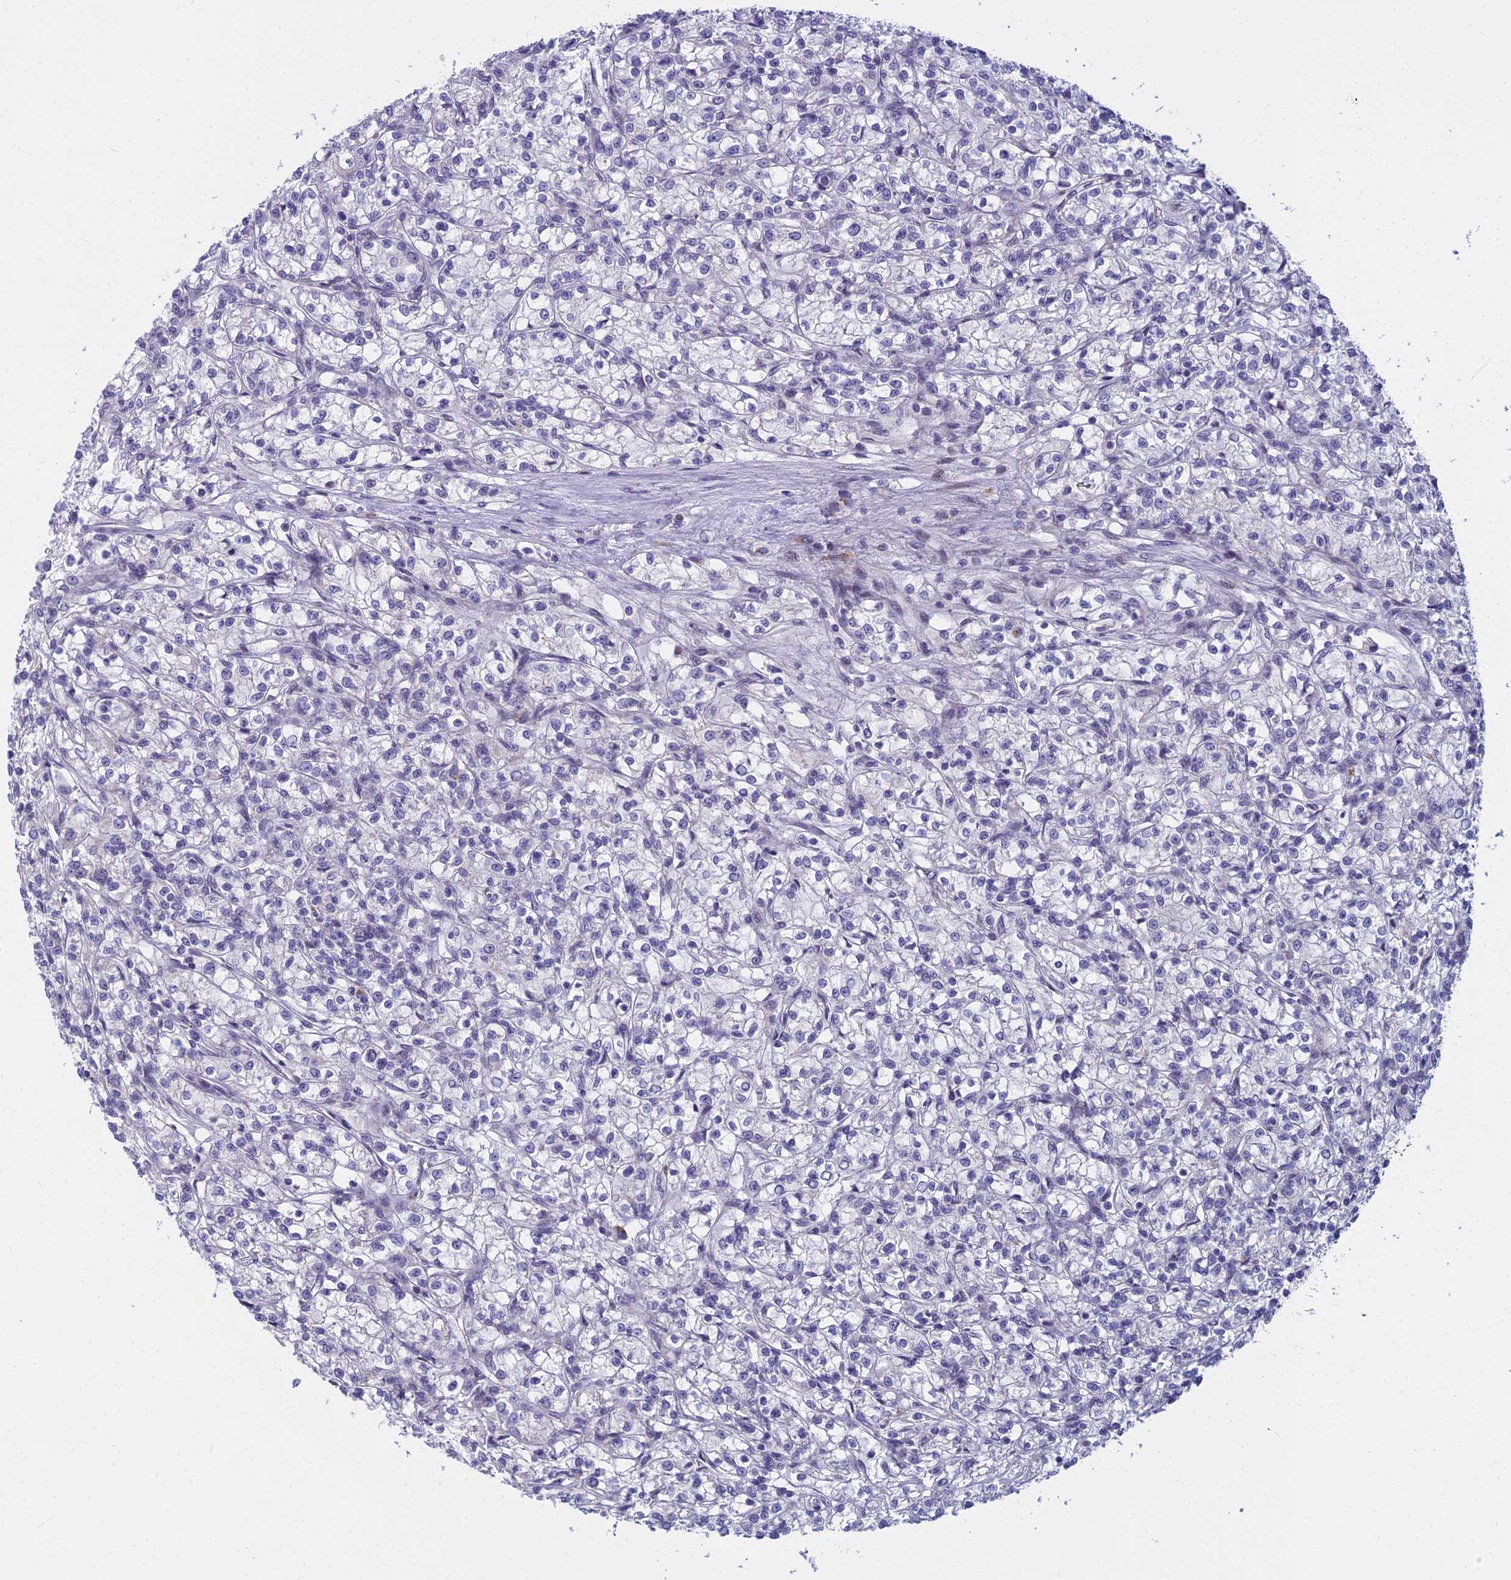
{"staining": {"intensity": "negative", "quantity": "none", "location": "none"}, "tissue": "renal cancer", "cell_type": "Tumor cells", "image_type": "cancer", "snomed": [{"axis": "morphology", "description": "Adenocarcinoma, NOS"}, {"axis": "topography", "description": "Kidney"}], "caption": "This is a micrograph of IHC staining of renal cancer (adenocarcinoma), which shows no staining in tumor cells.", "gene": "WDPCP", "patient": {"sex": "female", "age": 59}}